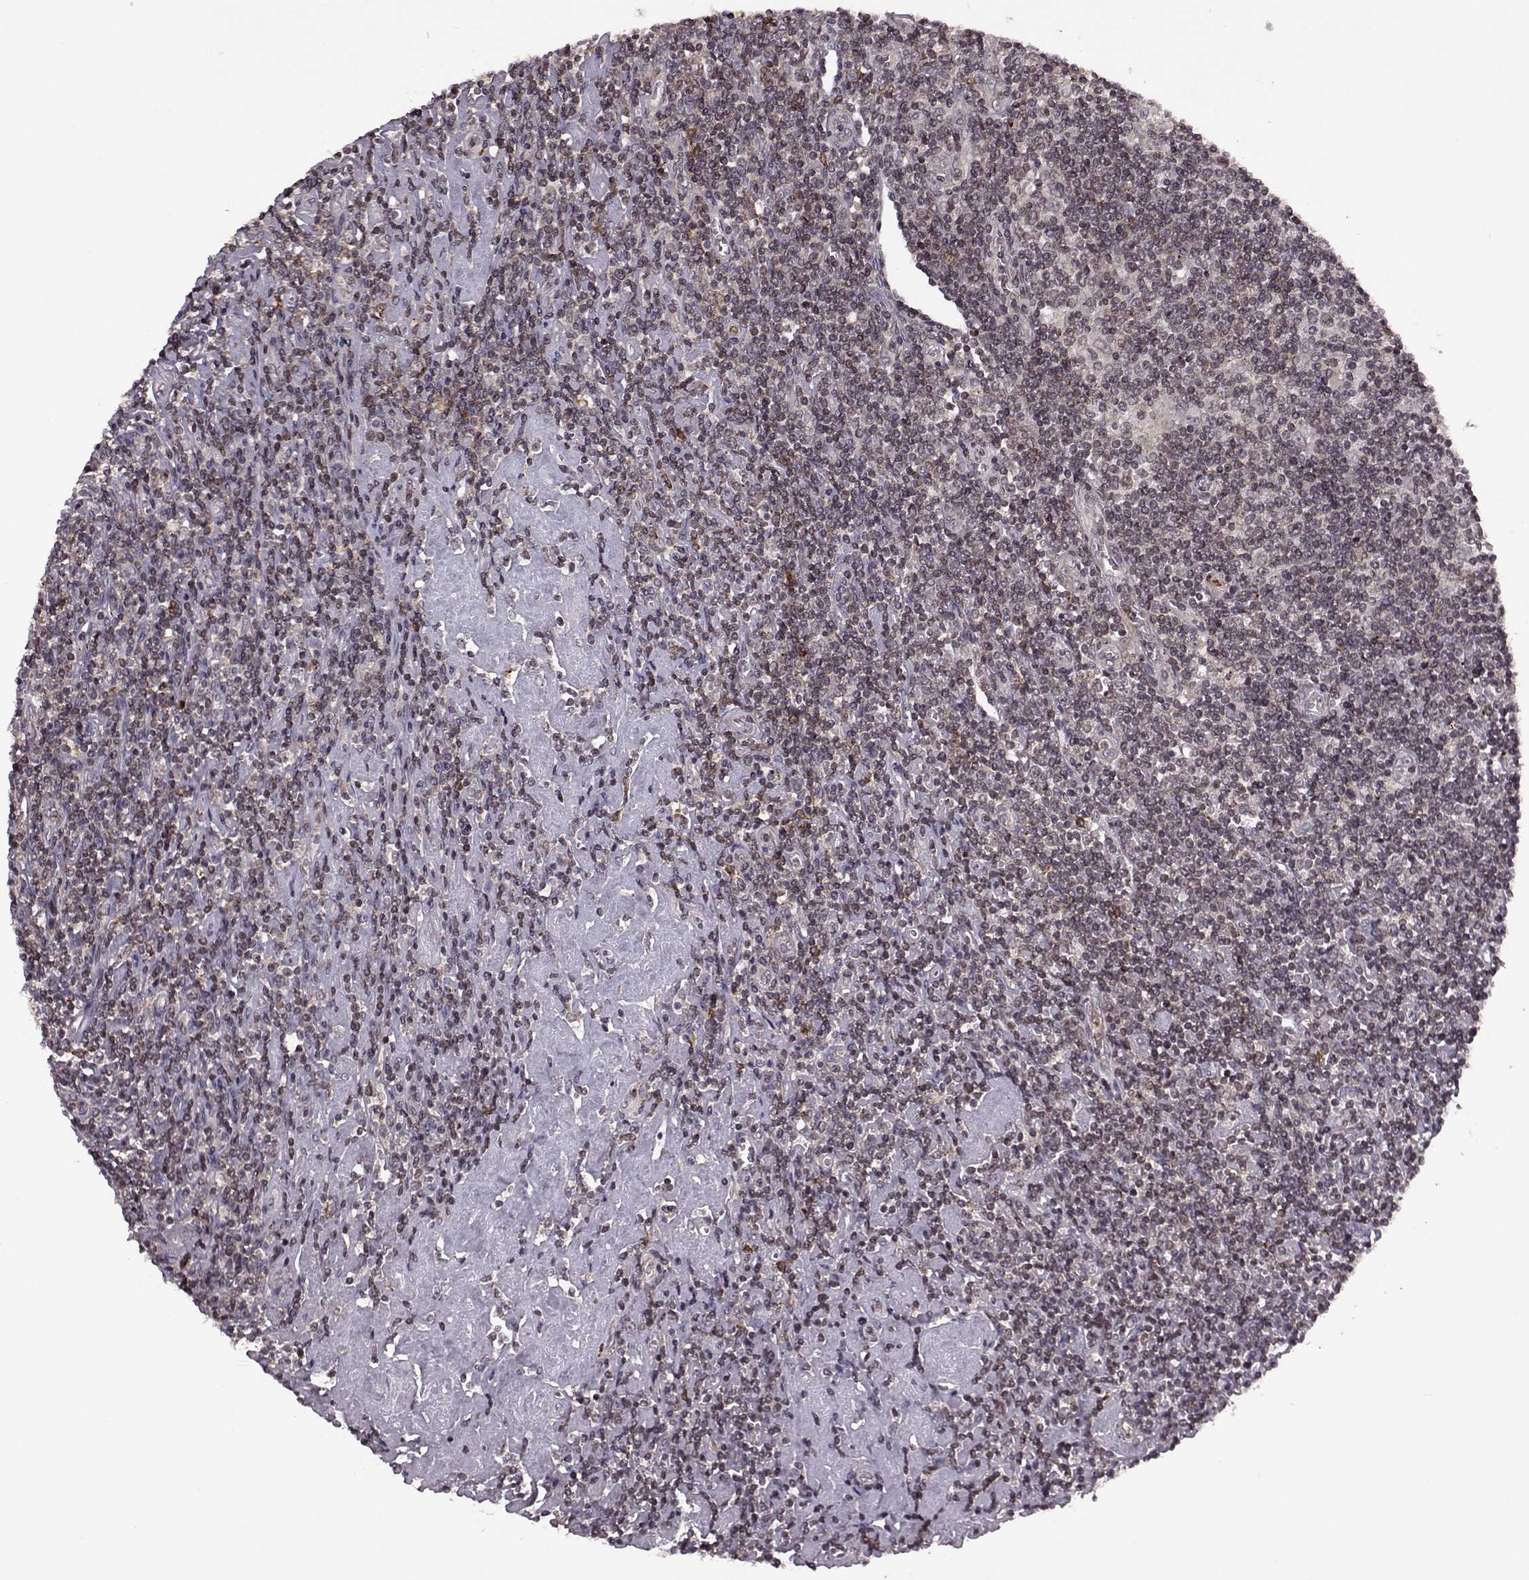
{"staining": {"intensity": "negative", "quantity": "none", "location": "none"}, "tissue": "lymphoma", "cell_type": "Tumor cells", "image_type": "cancer", "snomed": [{"axis": "morphology", "description": "Hodgkin's disease, NOS"}, {"axis": "topography", "description": "Lymph node"}], "caption": "The histopathology image exhibits no staining of tumor cells in lymphoma. Brightfield microscopy of IHC stained with DAB (3,3'-diaminobenzidine) (brown) and hematoxylin (blue), captured at high magnification.", "gene": "TRMU", "patient": {"sex": "male", "age": 40}}